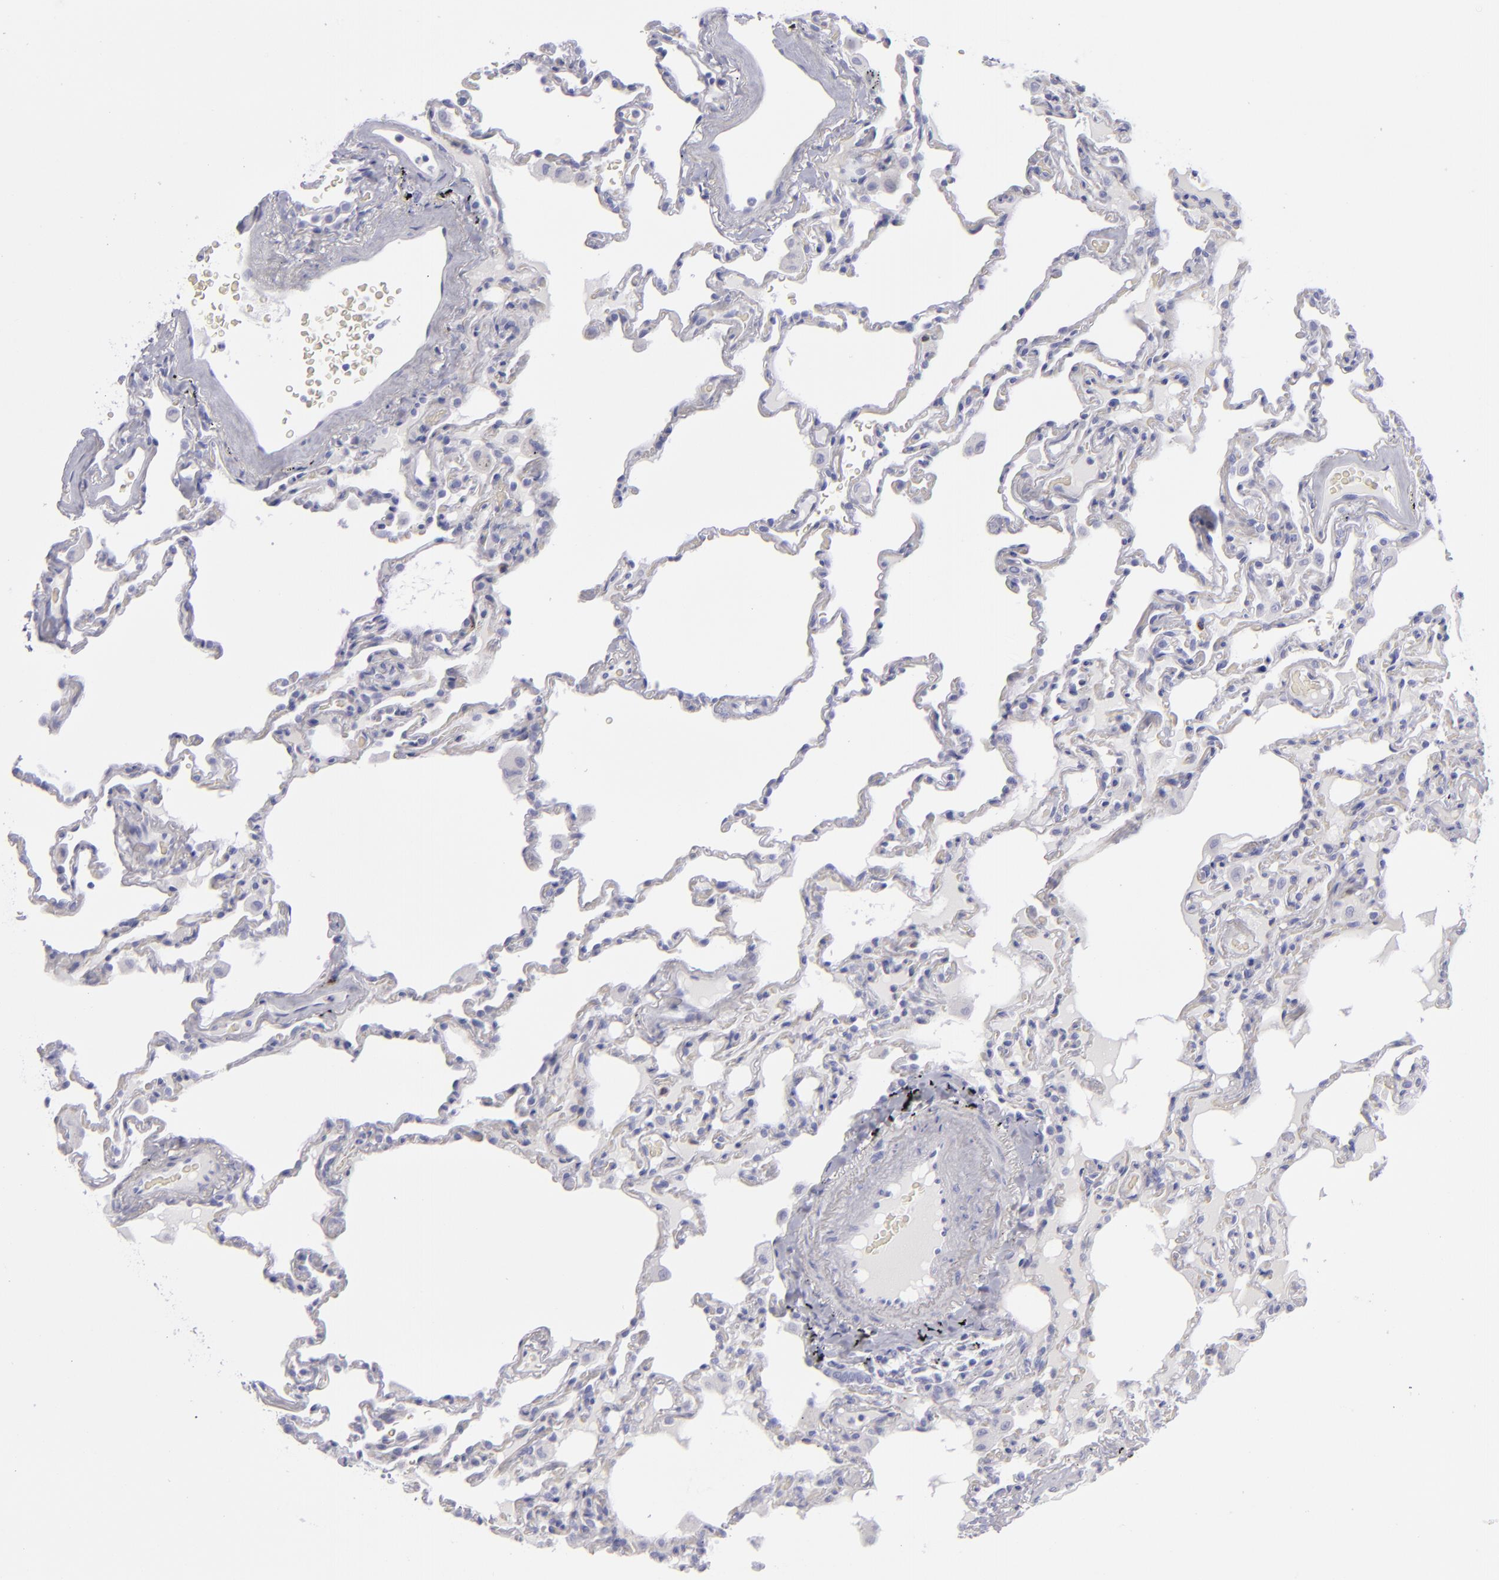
{"staining": {"intensity": "negative", "quantity": "none", "location": "none"}, "tissue": "lung", "cell_type": "Alveolar cells", "image_type": "normal", "snomed": [{"axis": "morphology", "description": "Normal tissue, NOS"}, {"axis": "topography", "description": "Lung"}], "caption": "Lung stained for a protein using IHC exhibits no positivity alveolar cells.", "gene": "CD22", "patient": {"sex": "male", "age": 59}}